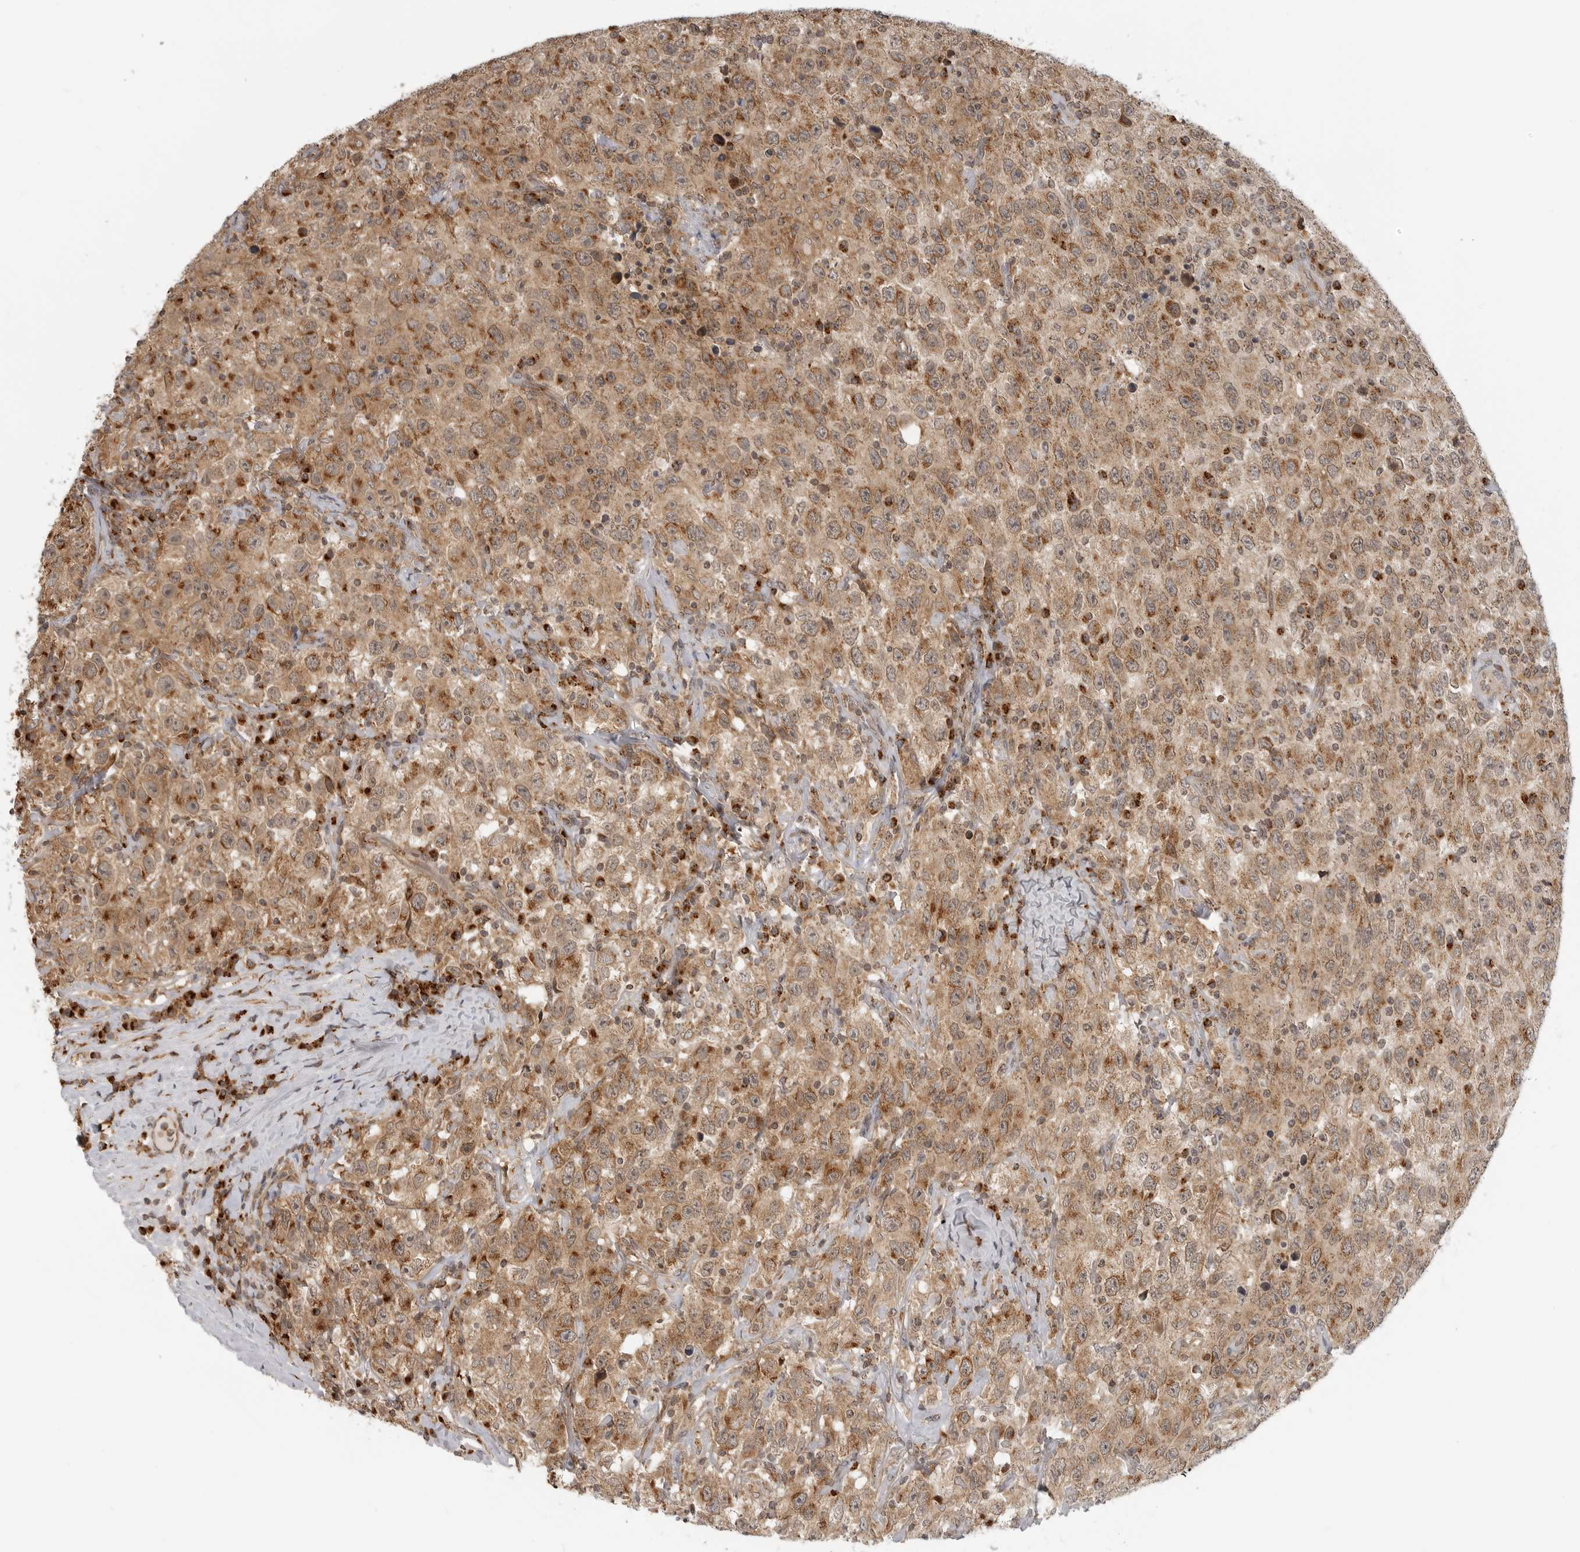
{"staining": {"intensity": "moderate", "quantity": ">75%", "location": "cytoplasmic/membranous"}, "tissue": "testis cancer", "cell_type": "Tumor cells", "image_type": "cancer", "snomed": [{"axis": "morphology", "description": "Seminoma, NOS"}, {"axis": "topography", "description": "Testis"}], "caption": "Immunohistochemistry histopathology image of seminoma (testis) stained for a protein (brown), which displays medium levels of moderate cytoplasmic/membranous expression in about >75% of tumor cells.", "gene": "COPA", "patient": {"sex": "male", "age": 41}}